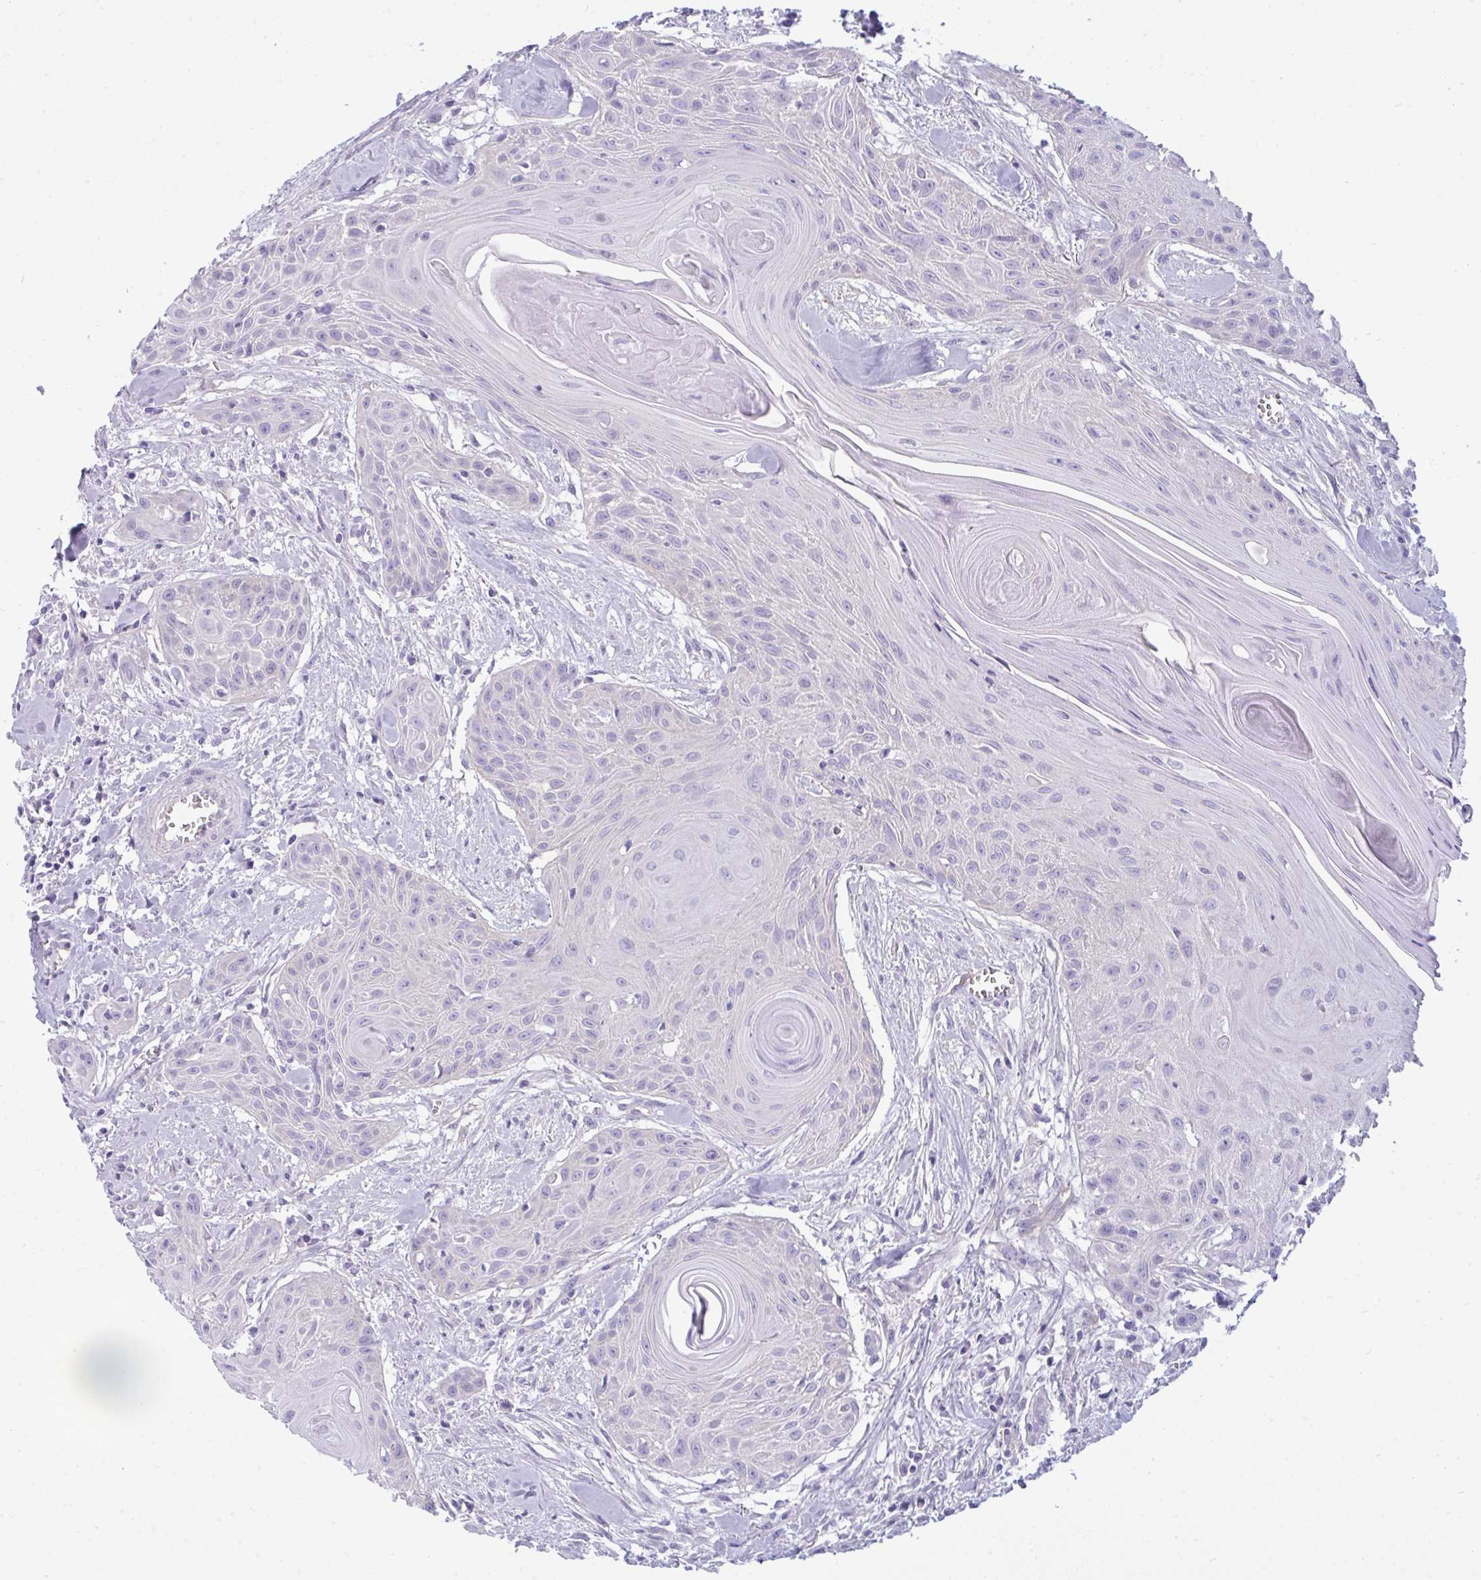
{"staining": {"intensity": "negative", "quantity": "none", "location": "none"}, "tissue": "head and neck cancer", "cell_type": "Tumor cells", "image_type": "cancer", "snomed": [{"axis": "morphology", "description": "Squamous cell carcinoma, NOS"}, {"axis": "topography", "description": "Lymph node"}, {"axis": "topography", "description": "Salivary gland"}, {"axis": "topography", "description": "Head-Neck"}], "caption": "High magnification brightfield microscopy of squamous cell carcinoma (head and neck) stained with DAB (3,3'-diaminobenzidine) (brown) and counterstained with hematoxylin (blue): tumor cells show no significant staining.", "gene": "MYH10", "patient": {"sex": "female", "age": 74}}